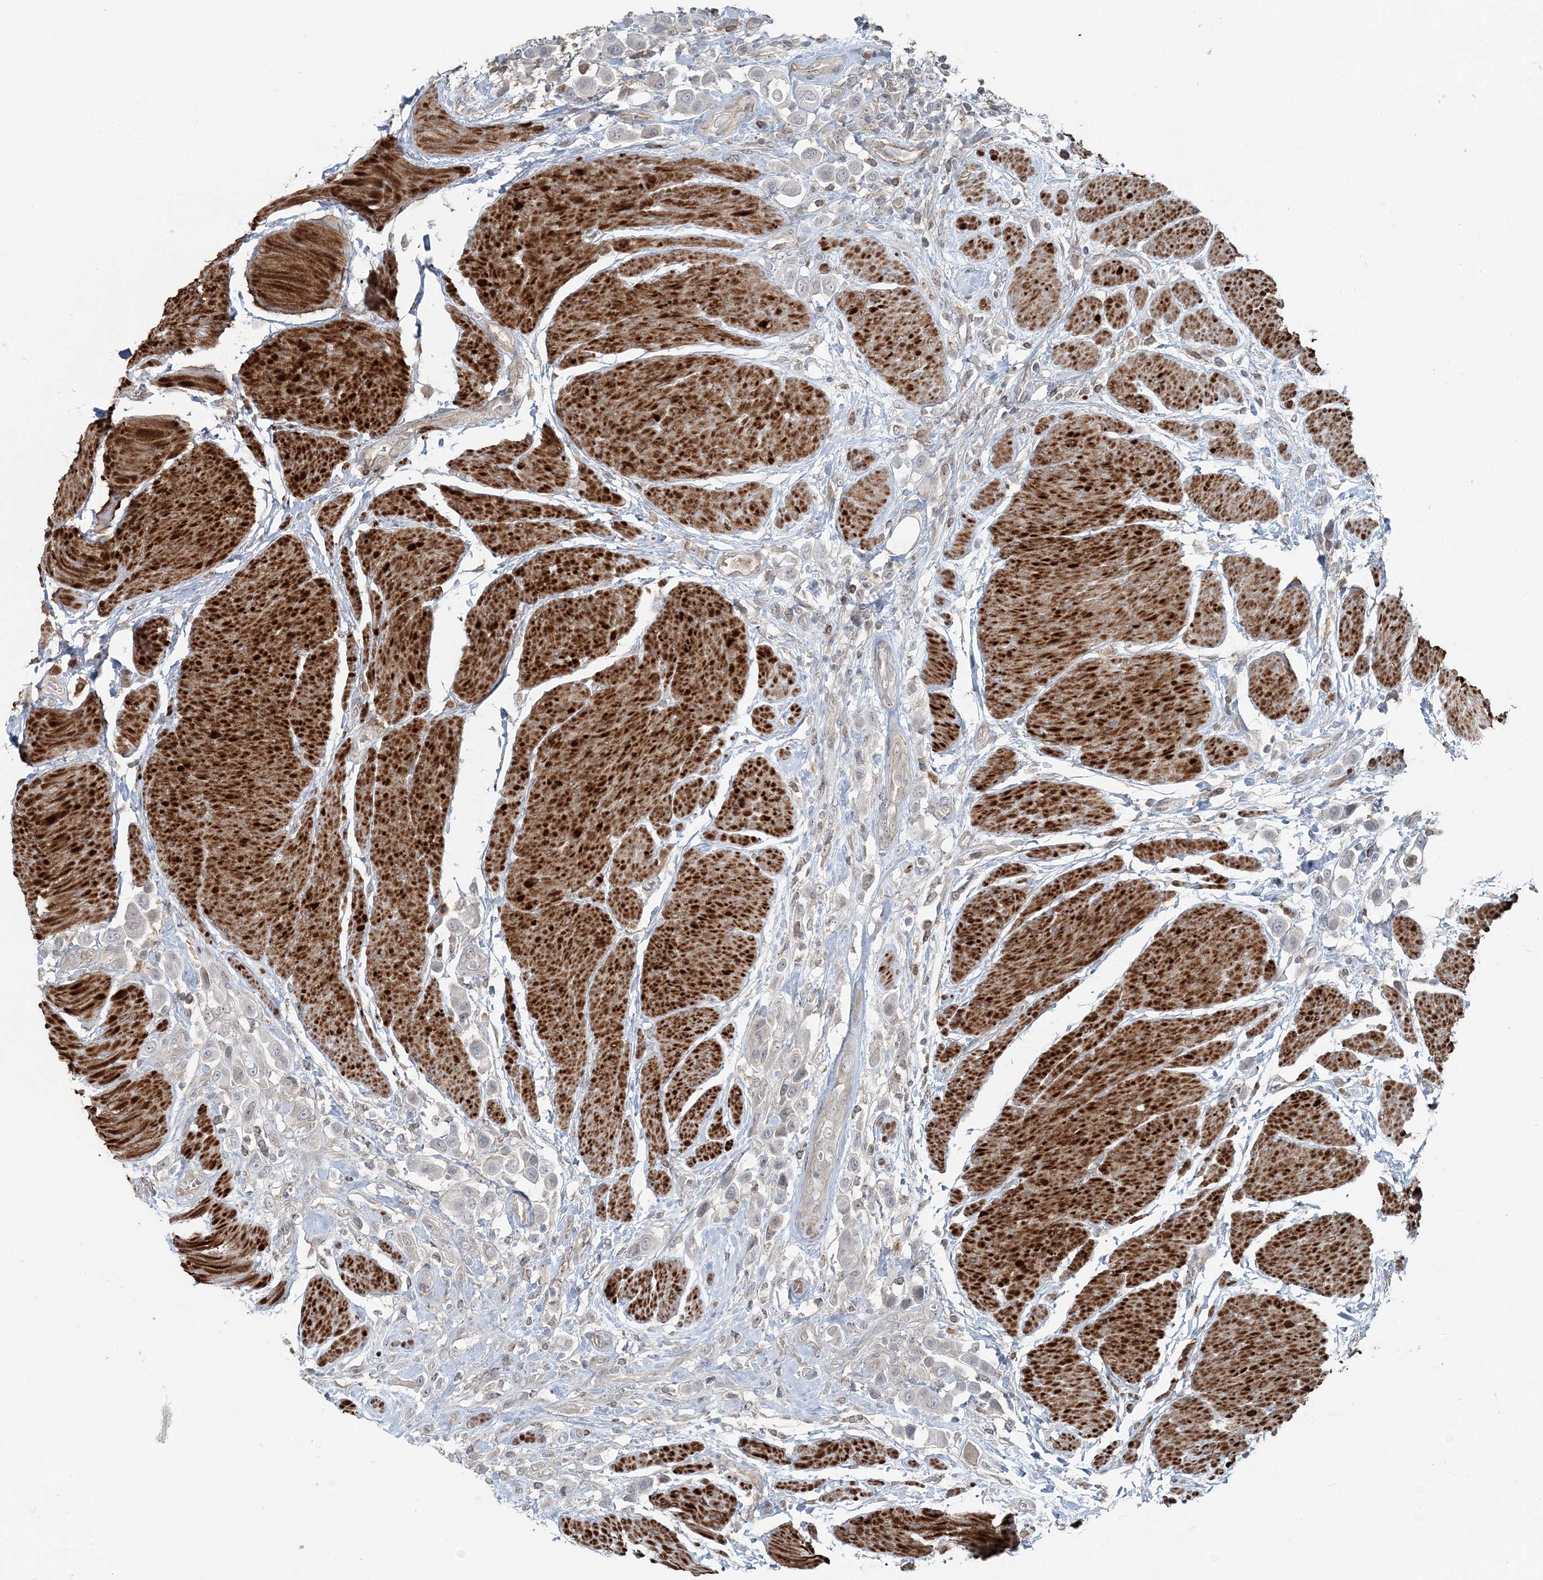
{"staining": {"intensity": "negative", "quantity": "none", "location": "none"}, "tissue": "urothelial cancer", "cell_type": "Tumor cells", "image_type": "cancer", "snomed": [{"axis": "morphology", "description": "Urothelial carcinoma, High grade"}, {"axis": "topography", "description": "Urinary bladder"}], "caption": "The photomicrograph shows no significant positivity in tumor cells of urothelial cancer.", "gene": "FBXL17", "patient": {"sex": "male", "age": 50}}